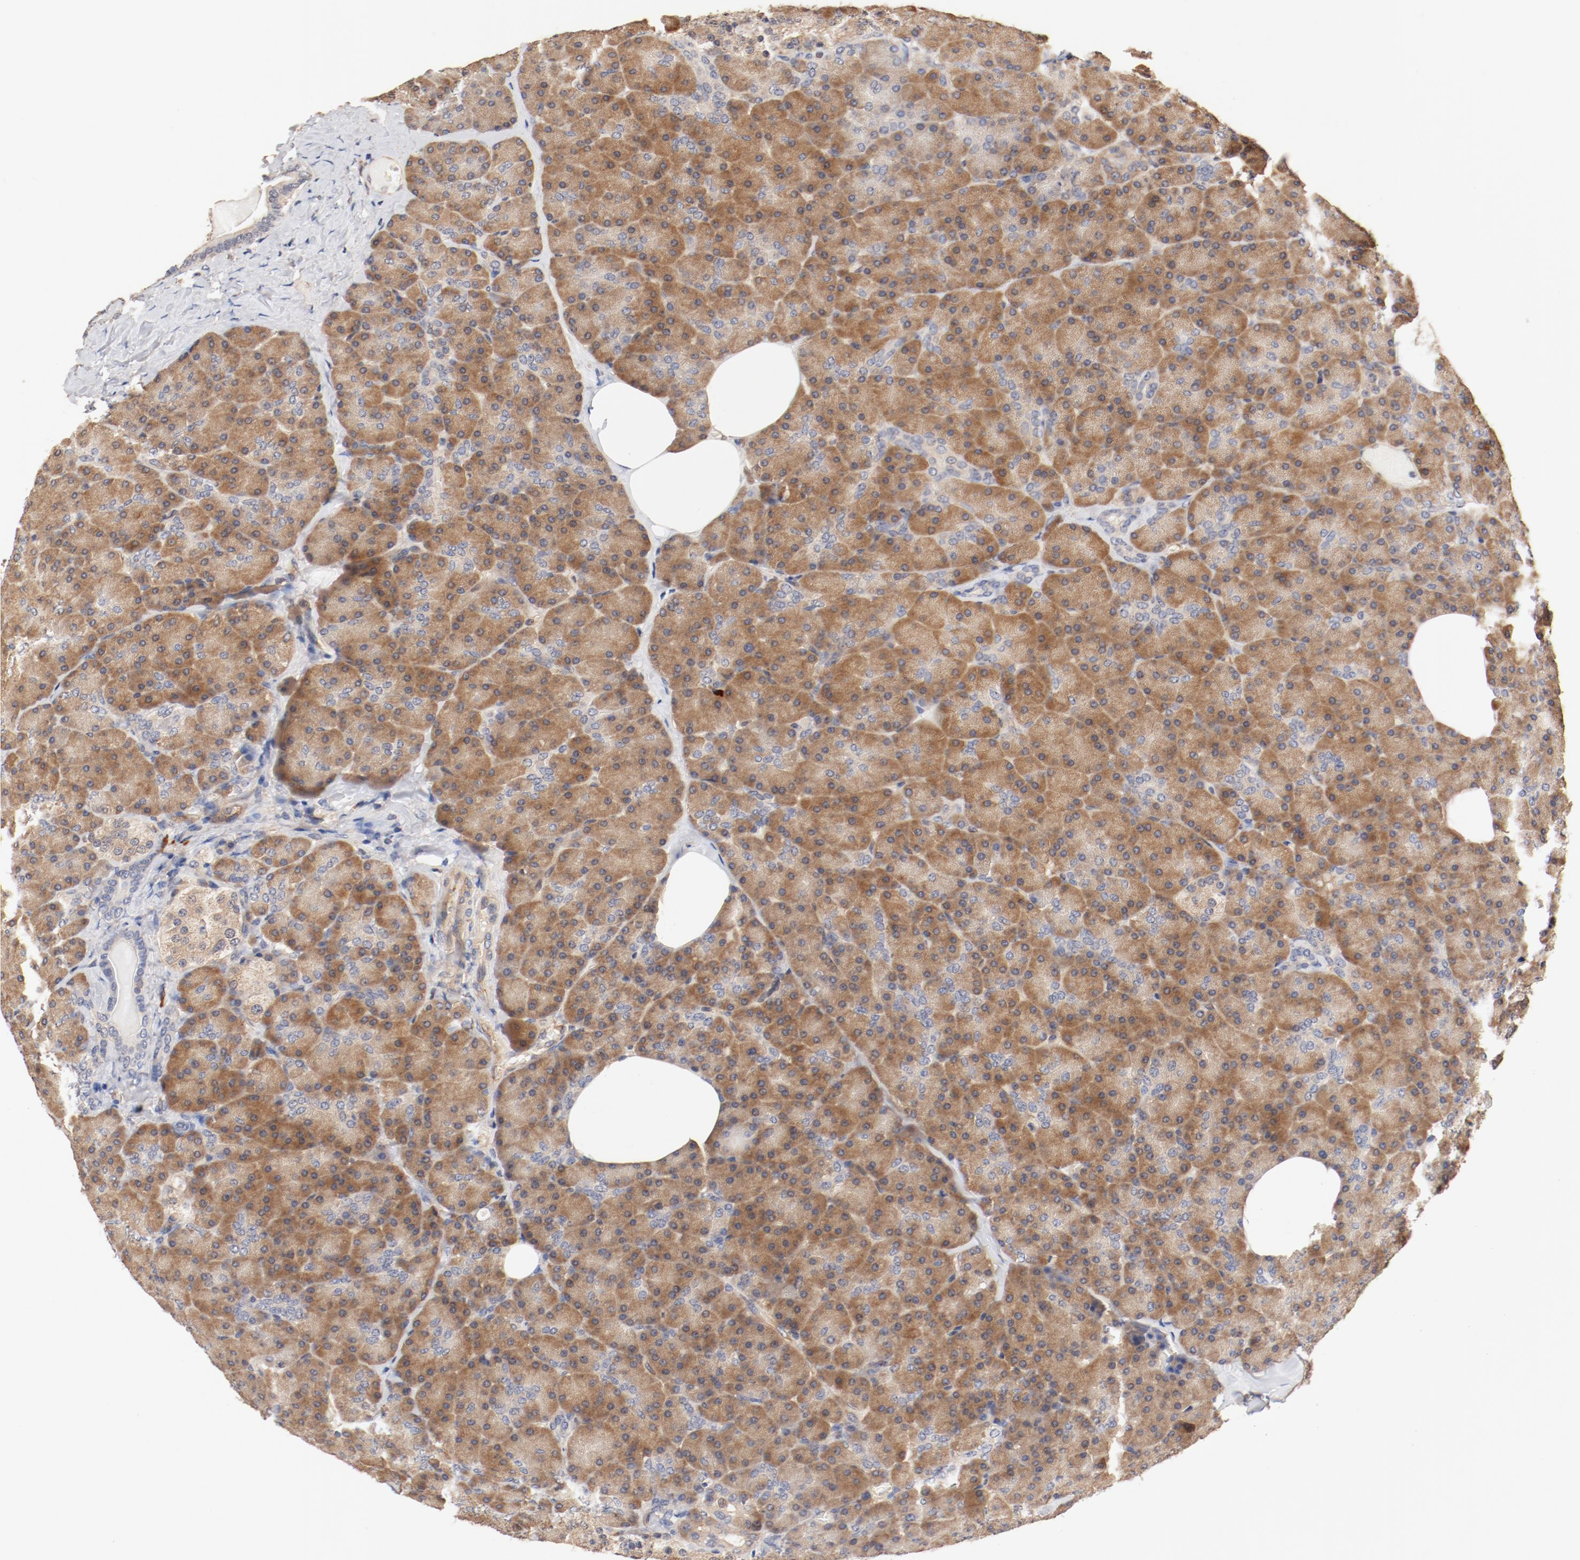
{"staining": {"intensity": "moderate", "quantity": ">75%", "location": "cytoplasmic/membranous"}, "tissue": "pancreas", "cell_type": "Exocrine glandular cells", "image_type": "normal", "snomed": [{"axis": "morphology", "description": "Normal tissue, NOS"}, {"axis": "topography", "description": "Pancreas"}], "caption": "Moderate cytoplasmic/membranous expression for a protein is seen in approximately >75% of exocrine glandular cells of unremarkable pancreas using immunohistochemistry (IHC).", "gene": "UBE2J1", "patient": {"sex": "female", "age": 35}}